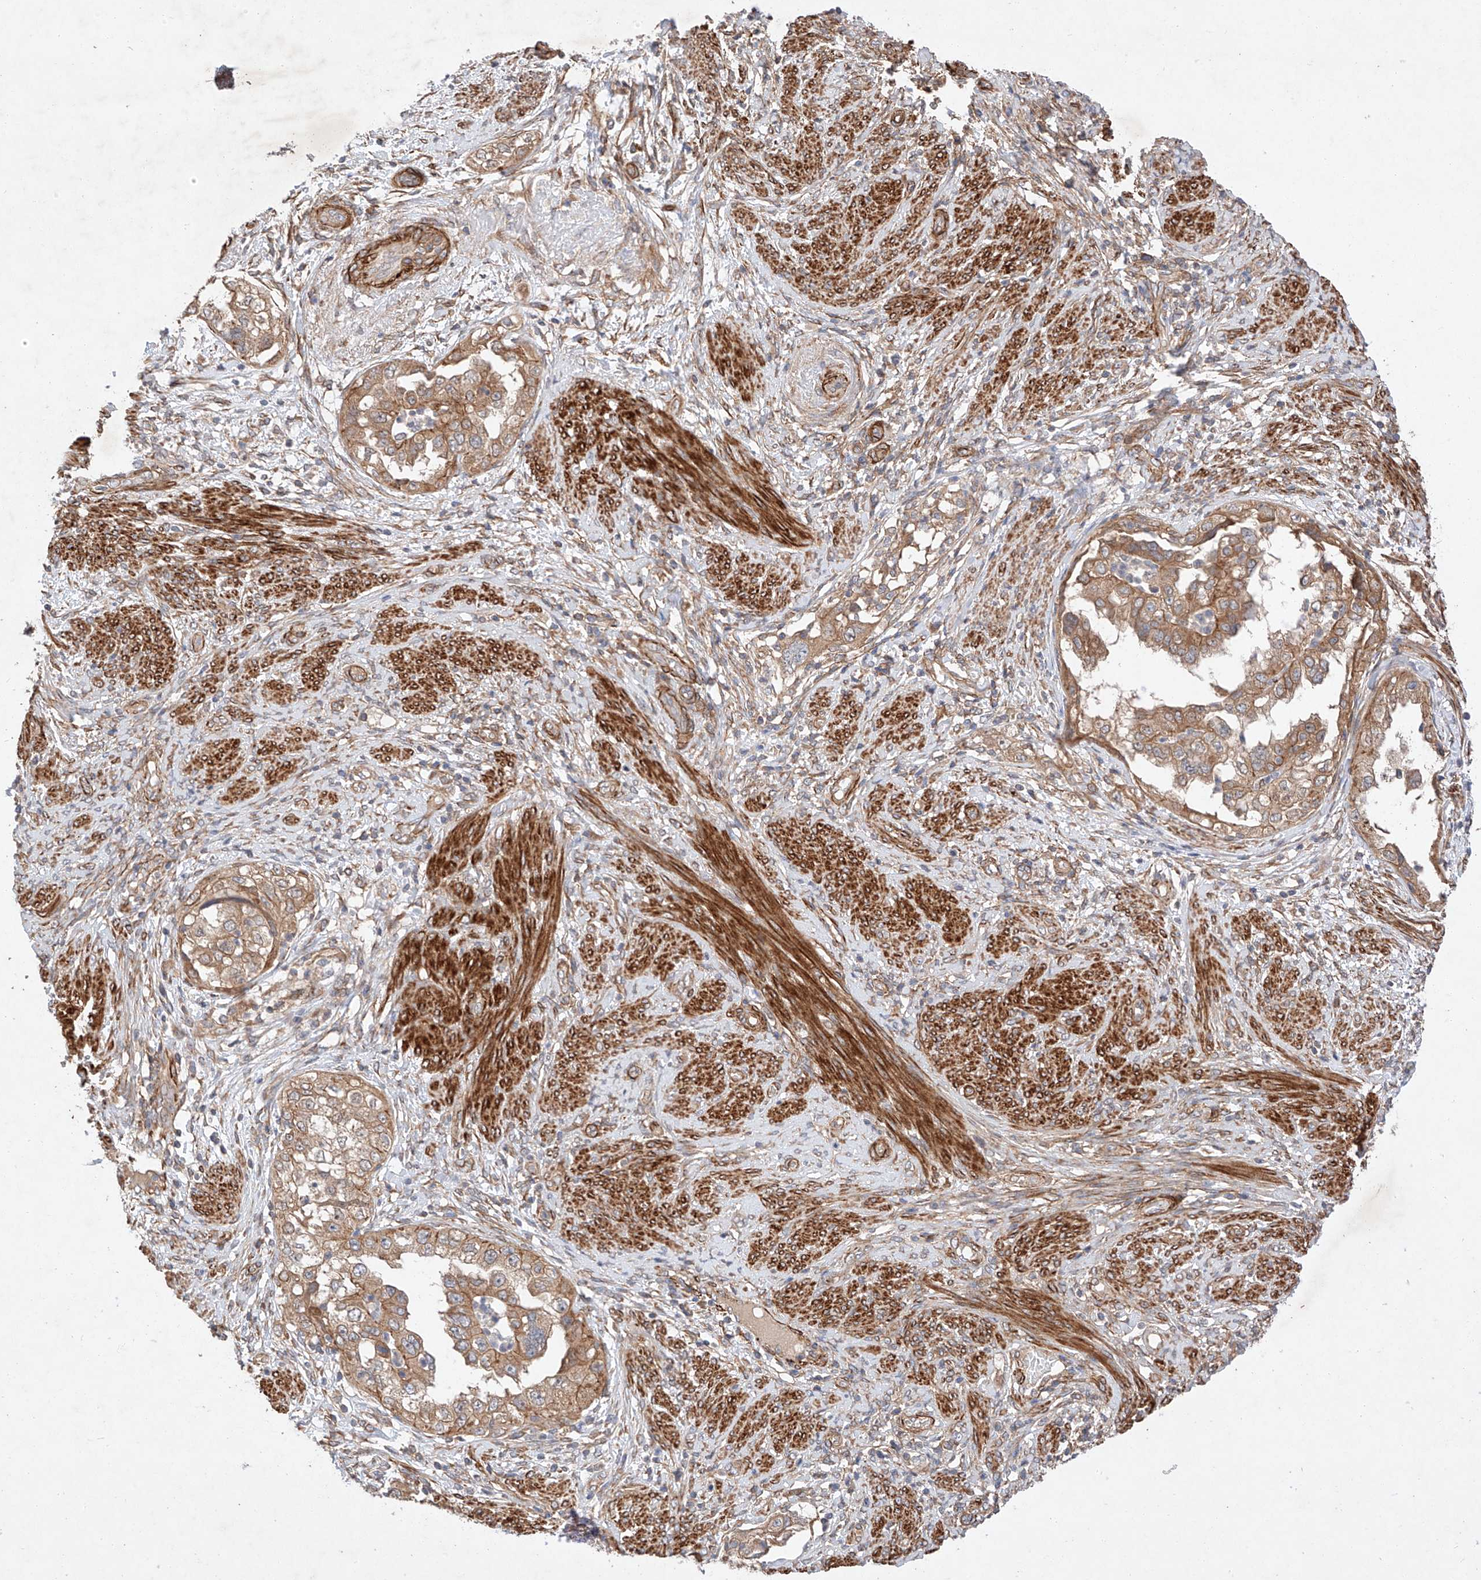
{"staining": {"intensity": "moderate", "quantity": ">75%", "location": "cytoplasmic/membranous"}, "tissue": "endometrial cancer", "cell_type": "Tumor cells", "image_type": "cancer", "snomed": [{"axis": "morphology", "description": "Adenocarcinoma, NOS"}, {"axis": "topography", "description": "Endometrium"}], "caption": "Moderate cytoplasmic/membranous positivity is appreciated in about >75% of tumor cells in adenocarcinoma (endometrial).", "gene": "RAB23", "patient": {"sex": "female", "age": 85}}